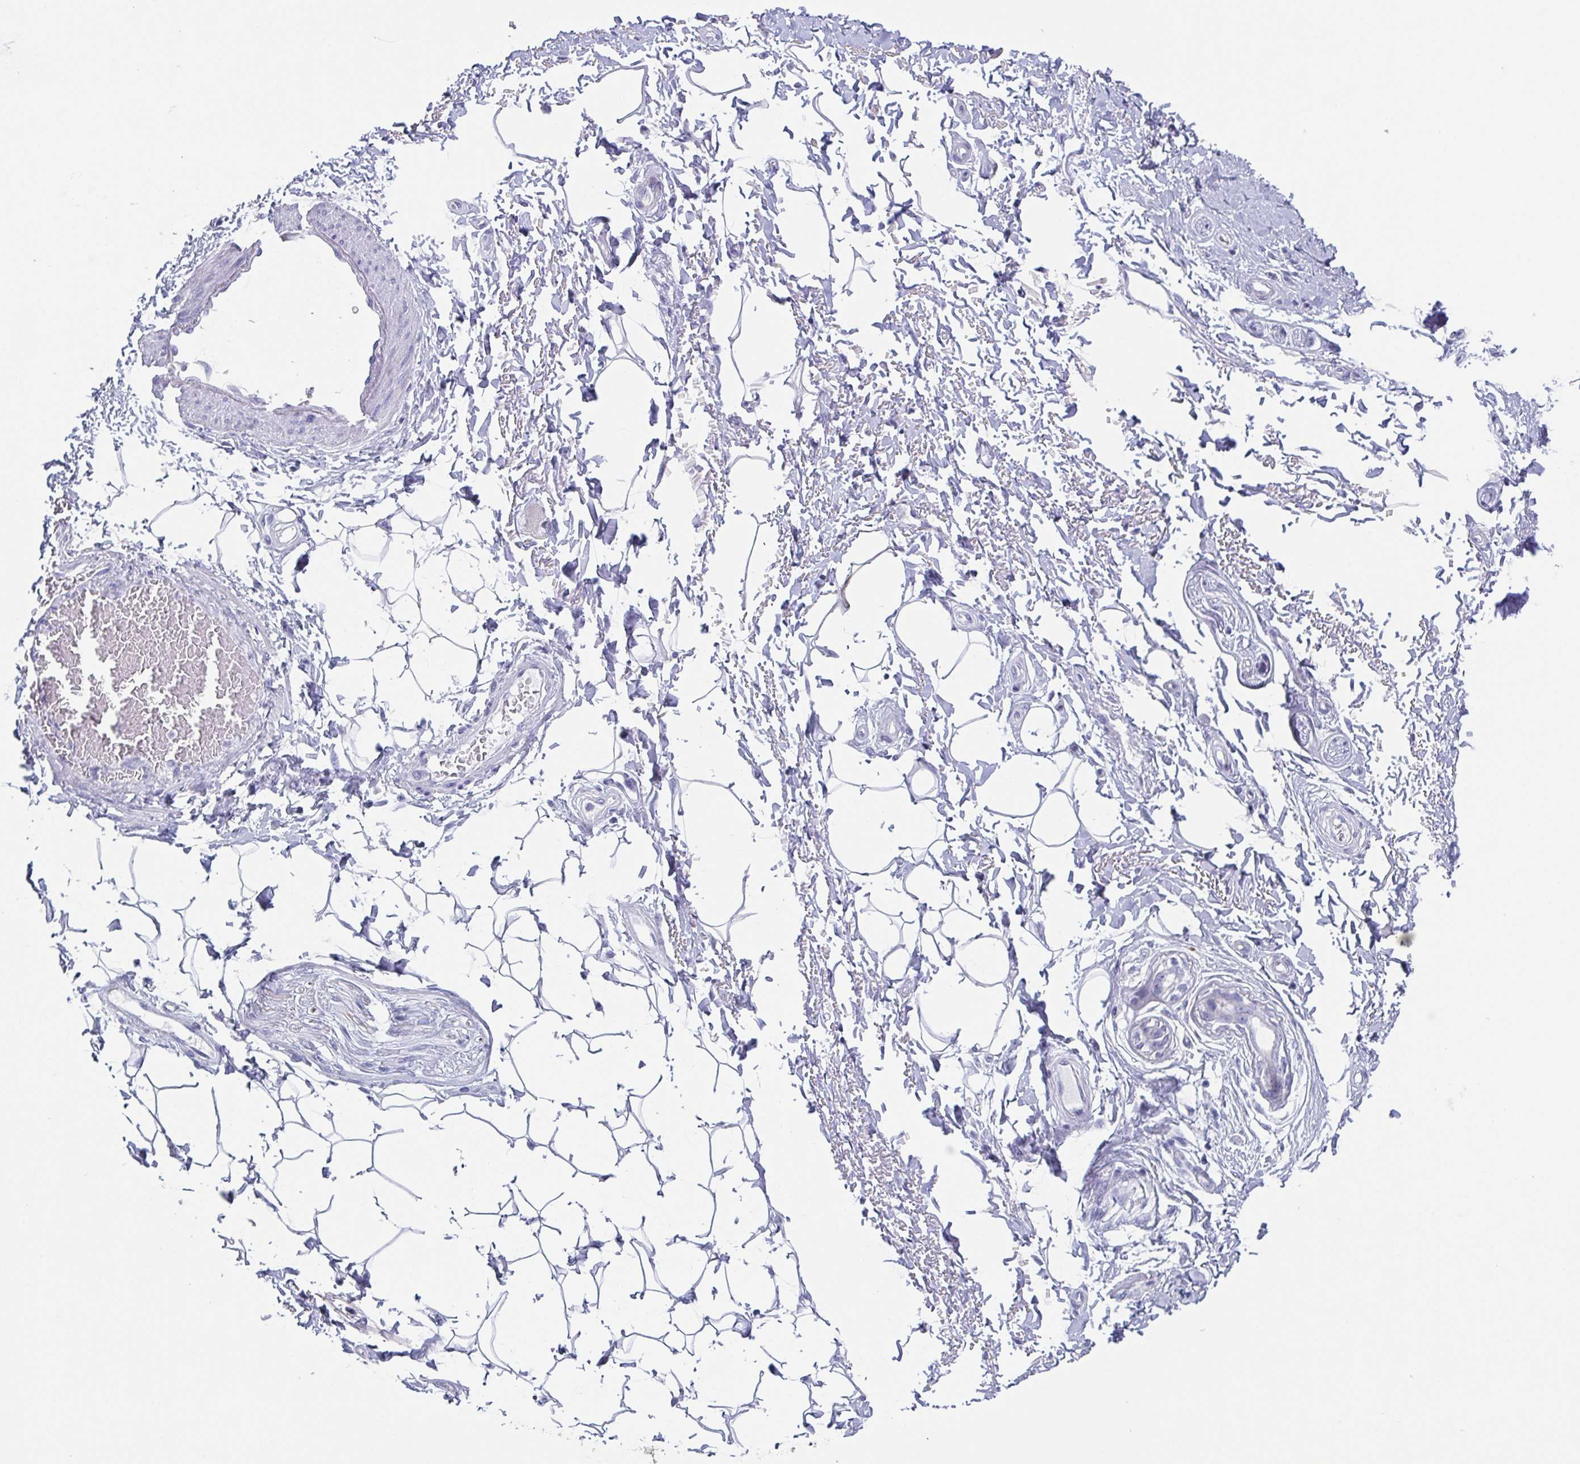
{"staining": {"intensity": "negative", "quantity": "none", "location": "none"}, "tissue": "adipose tissue", "cell_type": "Adipocytes", "image_type": "normal", "snomed": [{"axis": "morphology", "description": "Normal tissue, NOS"}, {"axis": "topography", "description": "Peripheral nerve tissue"}], "caption": "An immunohistochemistry photomicrograph of normal adipose tissue is shown. There is no staining in adipocytes of adipose tissue.", "gene": "DYNC1I1", "patient": {"sex": "male", "age": 51}}